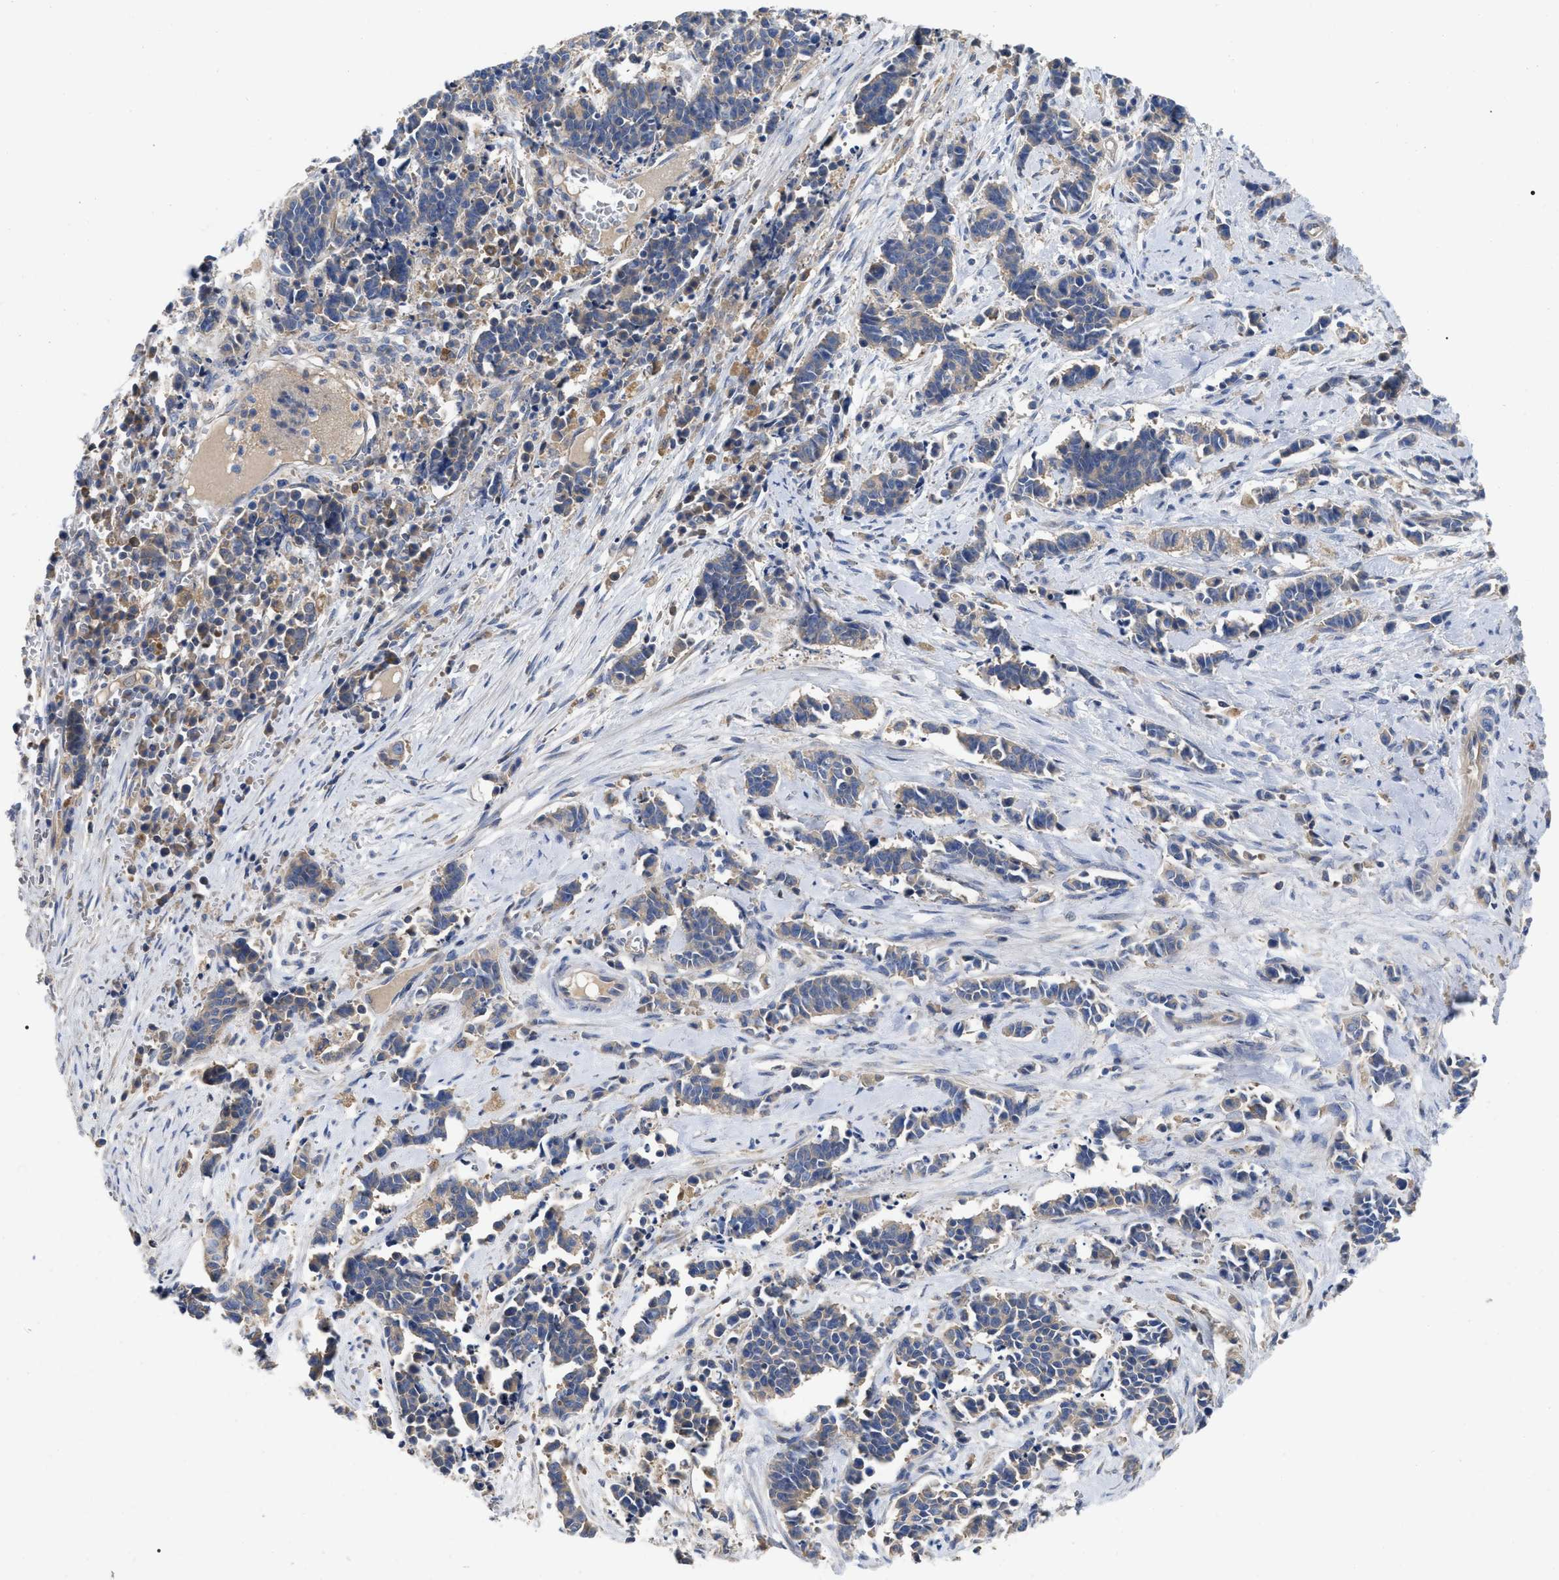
{"staining": {"intensity": "weak", "quantity": "<25%", "location": "cytoplasmic/membranous"}, "tissue": "cervical cancer", "cell_type": "Tumor cells", "image_type": "cancer", "snomed": [{"axis": "morphology", "description": "Squamous cell carcinoma, NOS"}, {"axis": "topography", "description": "Cervix"}], "caption": "This image is of cervical cancer stained with immunohistochemistry (IHC) to label a protein in brown with the nuclei are counter-stained blue. There is no positivity in tumor cells.", "gene": "RAP1GDS1", "patient": {"sex": "female", "age": 35}}